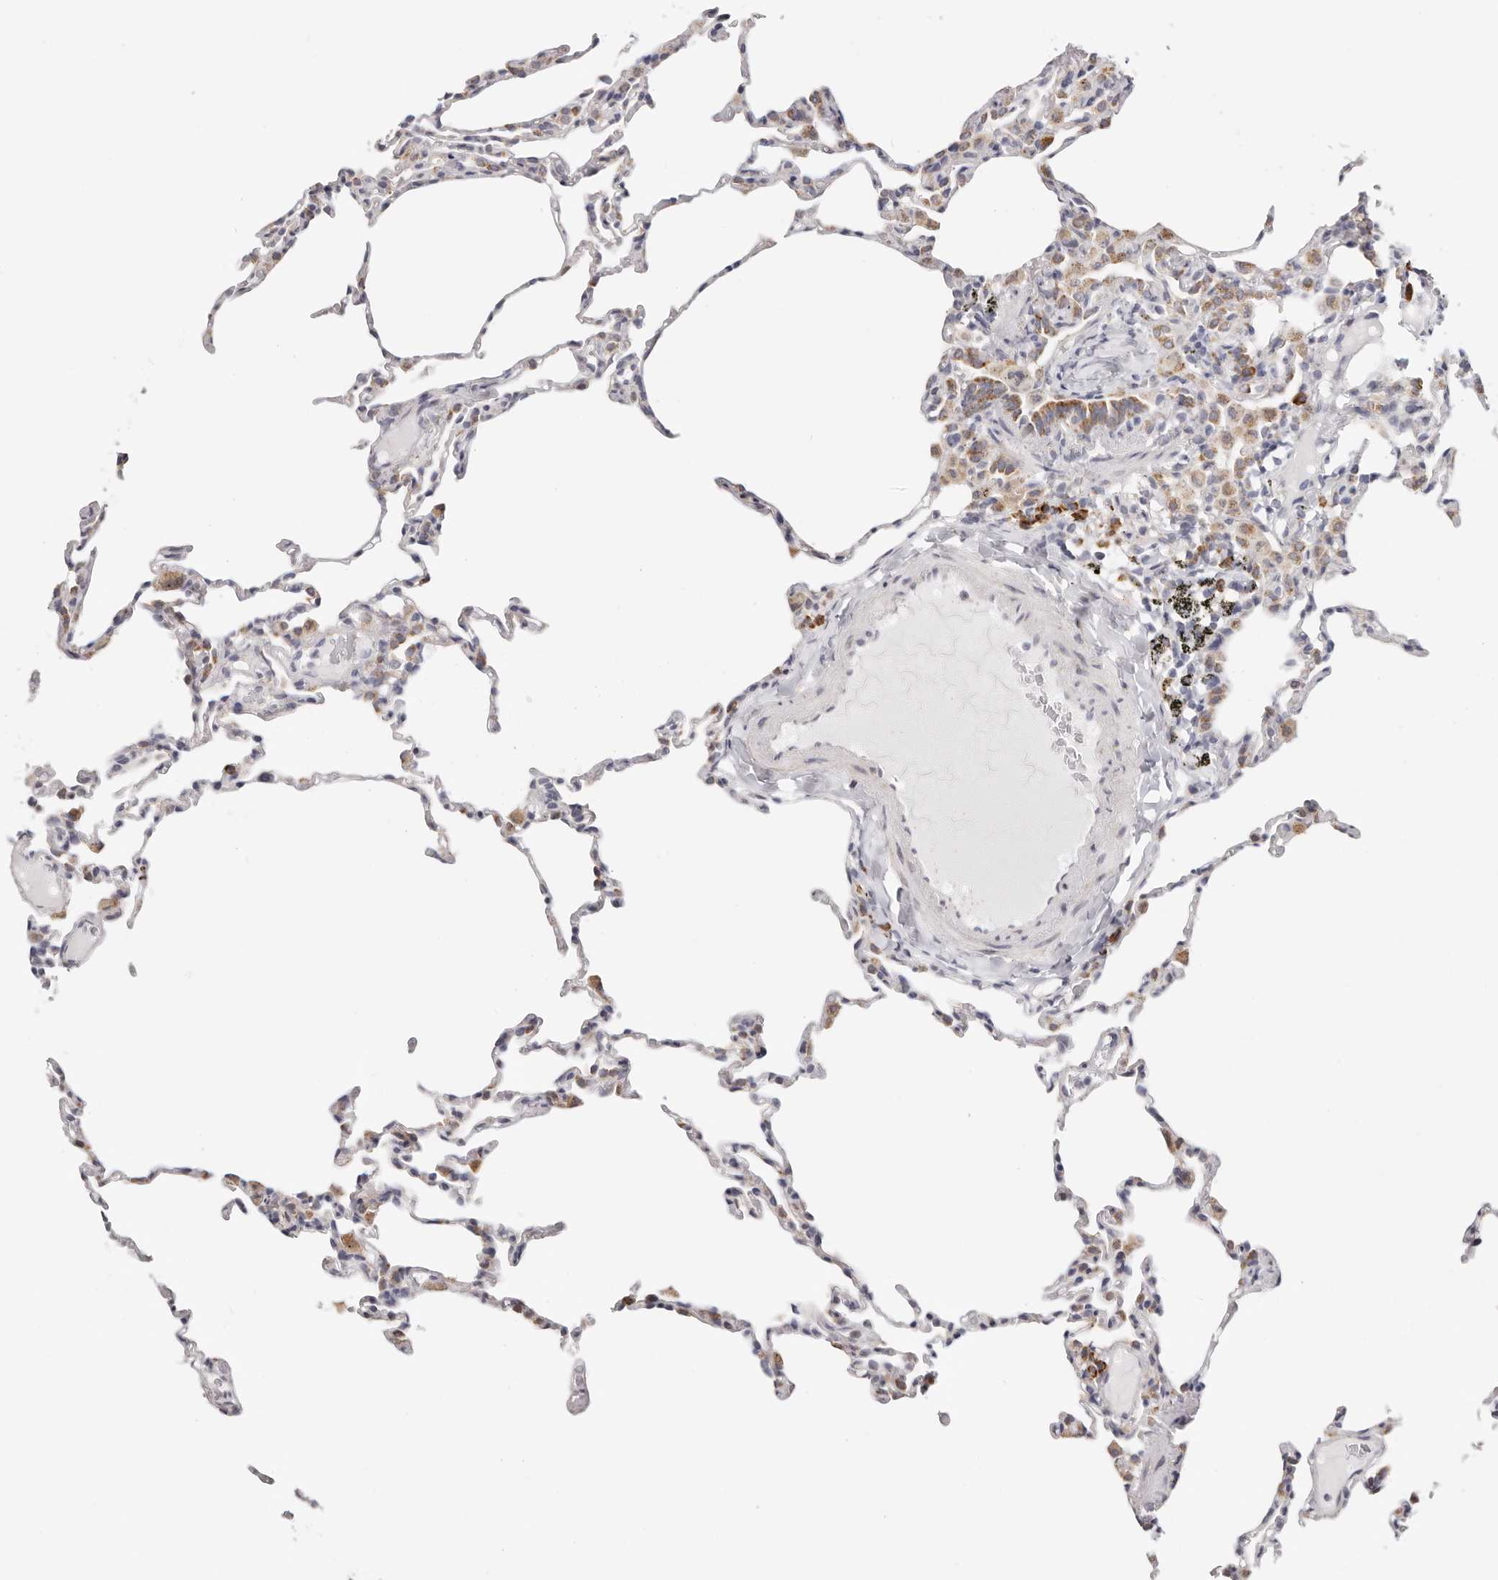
{"staining": {"intensity": "moderate", "quantity": "<25%", "location": "cytoplasmic/membranous"}, "tissue": "lung", "cell_type": "Alveolar cells", "image_type": "normal", "snomed": [{"axis": "morphology", "description": "Normal tissue, NOS"}, {"axis": "topography", "description": "Lung"}], "caption": "Approximately <25% of alveolar cells in benign lung demonstrate moderate cytoplasmic/membranous protein positivity as visualized by brown immunohistochemical staining.", "gene": "IL32", "patient": {"sex": "male", "age": 20}}